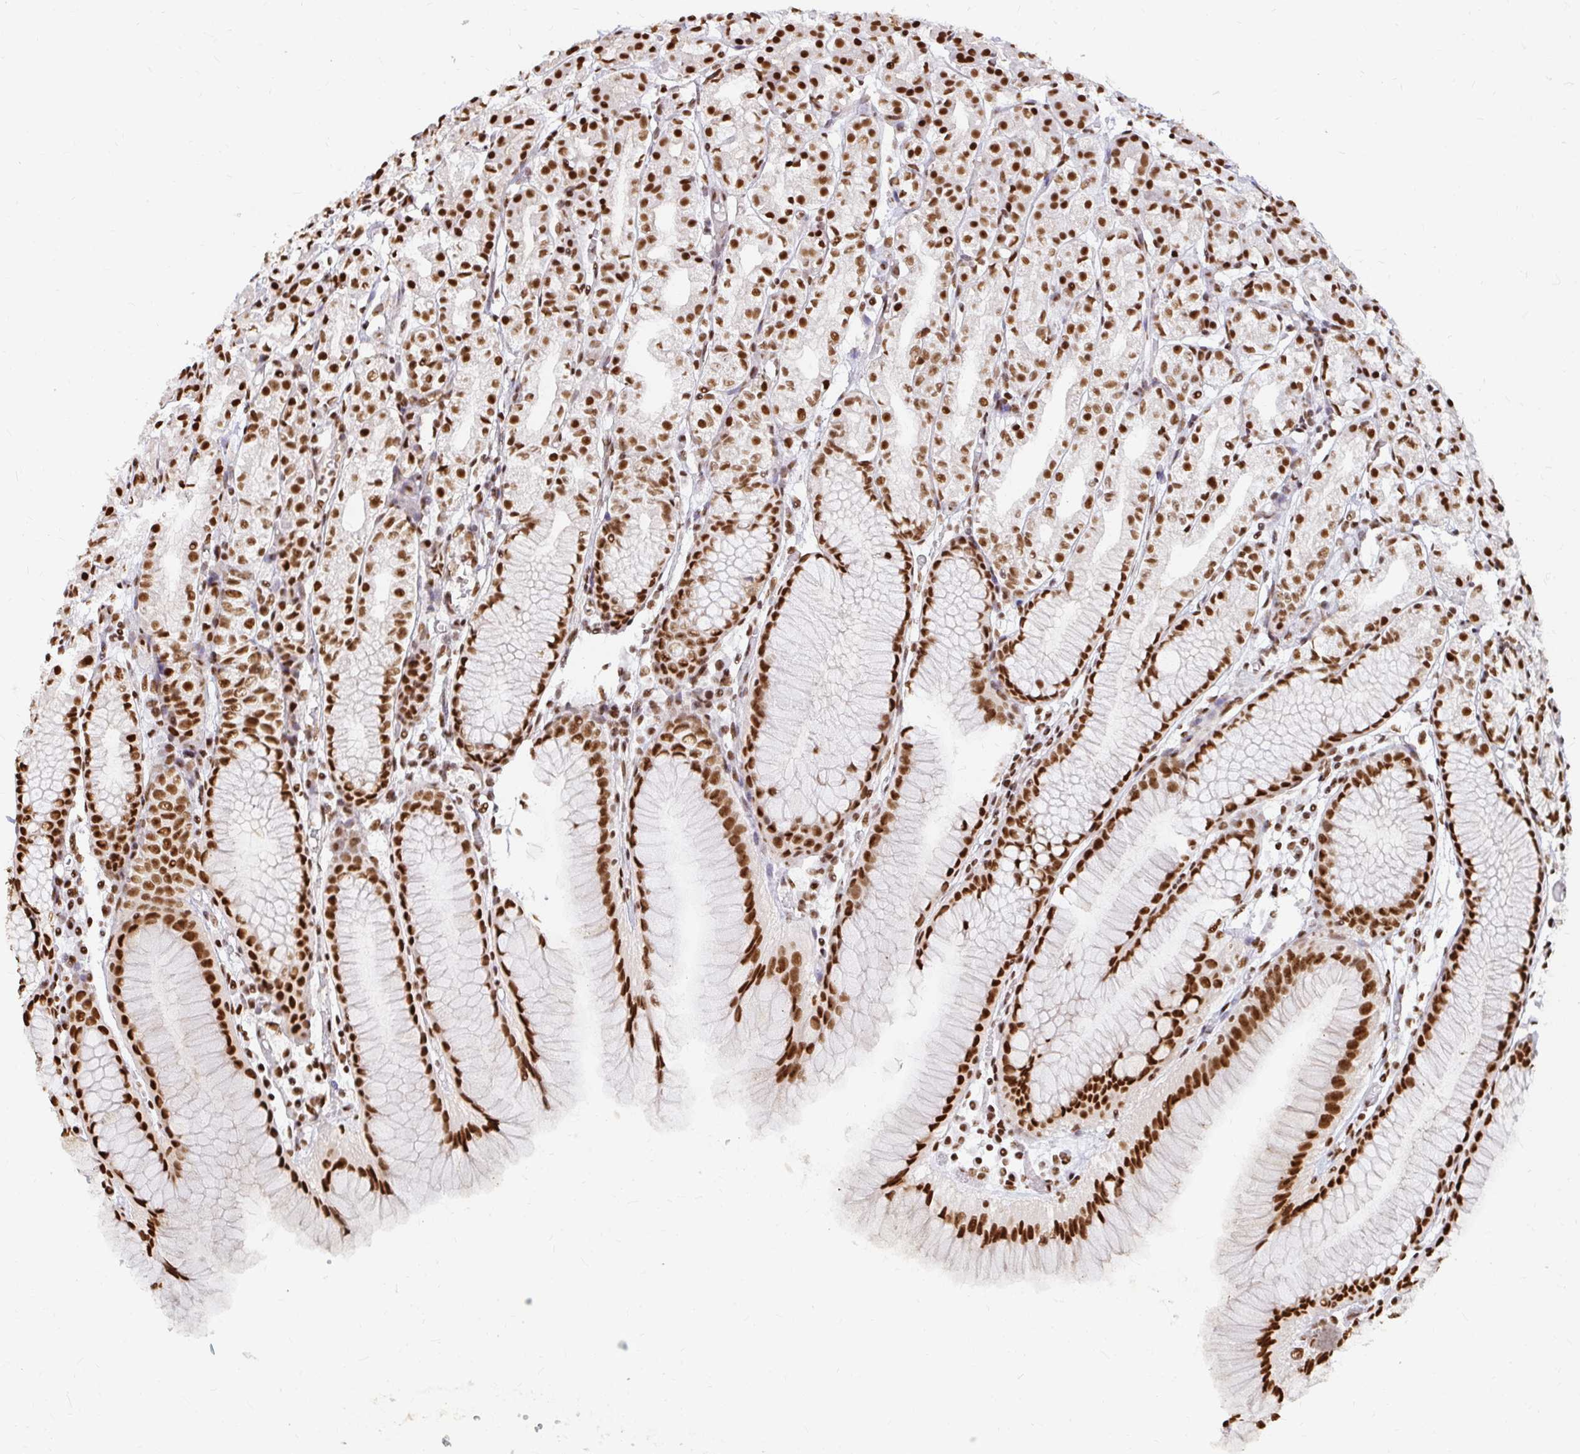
{"staining": {"intensity": "strong", "quantity": ">75%", "location": "nuclear"}, "tissue": "stomach", "cell_type": "Glandular cells", "image_type": "normal", "snomed": [{"axis": "morphology", "description": "Normal tissue, NOS"}, {"axis": "topography", "description": "Stomach"}], "caption": "IHC (DAB (3,3'-diaminobenzidine)) staining of benign stomach shows strong nuclear protein expression in about >75% of glandular cells. The staining was performed using DAB (3,3'-diaminobenzidine) to visualize the protein expression in brown, while the nuclei were stained in blue with hematoxylin (Magnification: 20x).", "gene": "HNRNPU", "patient": {"sex": "female", "age": 57}}